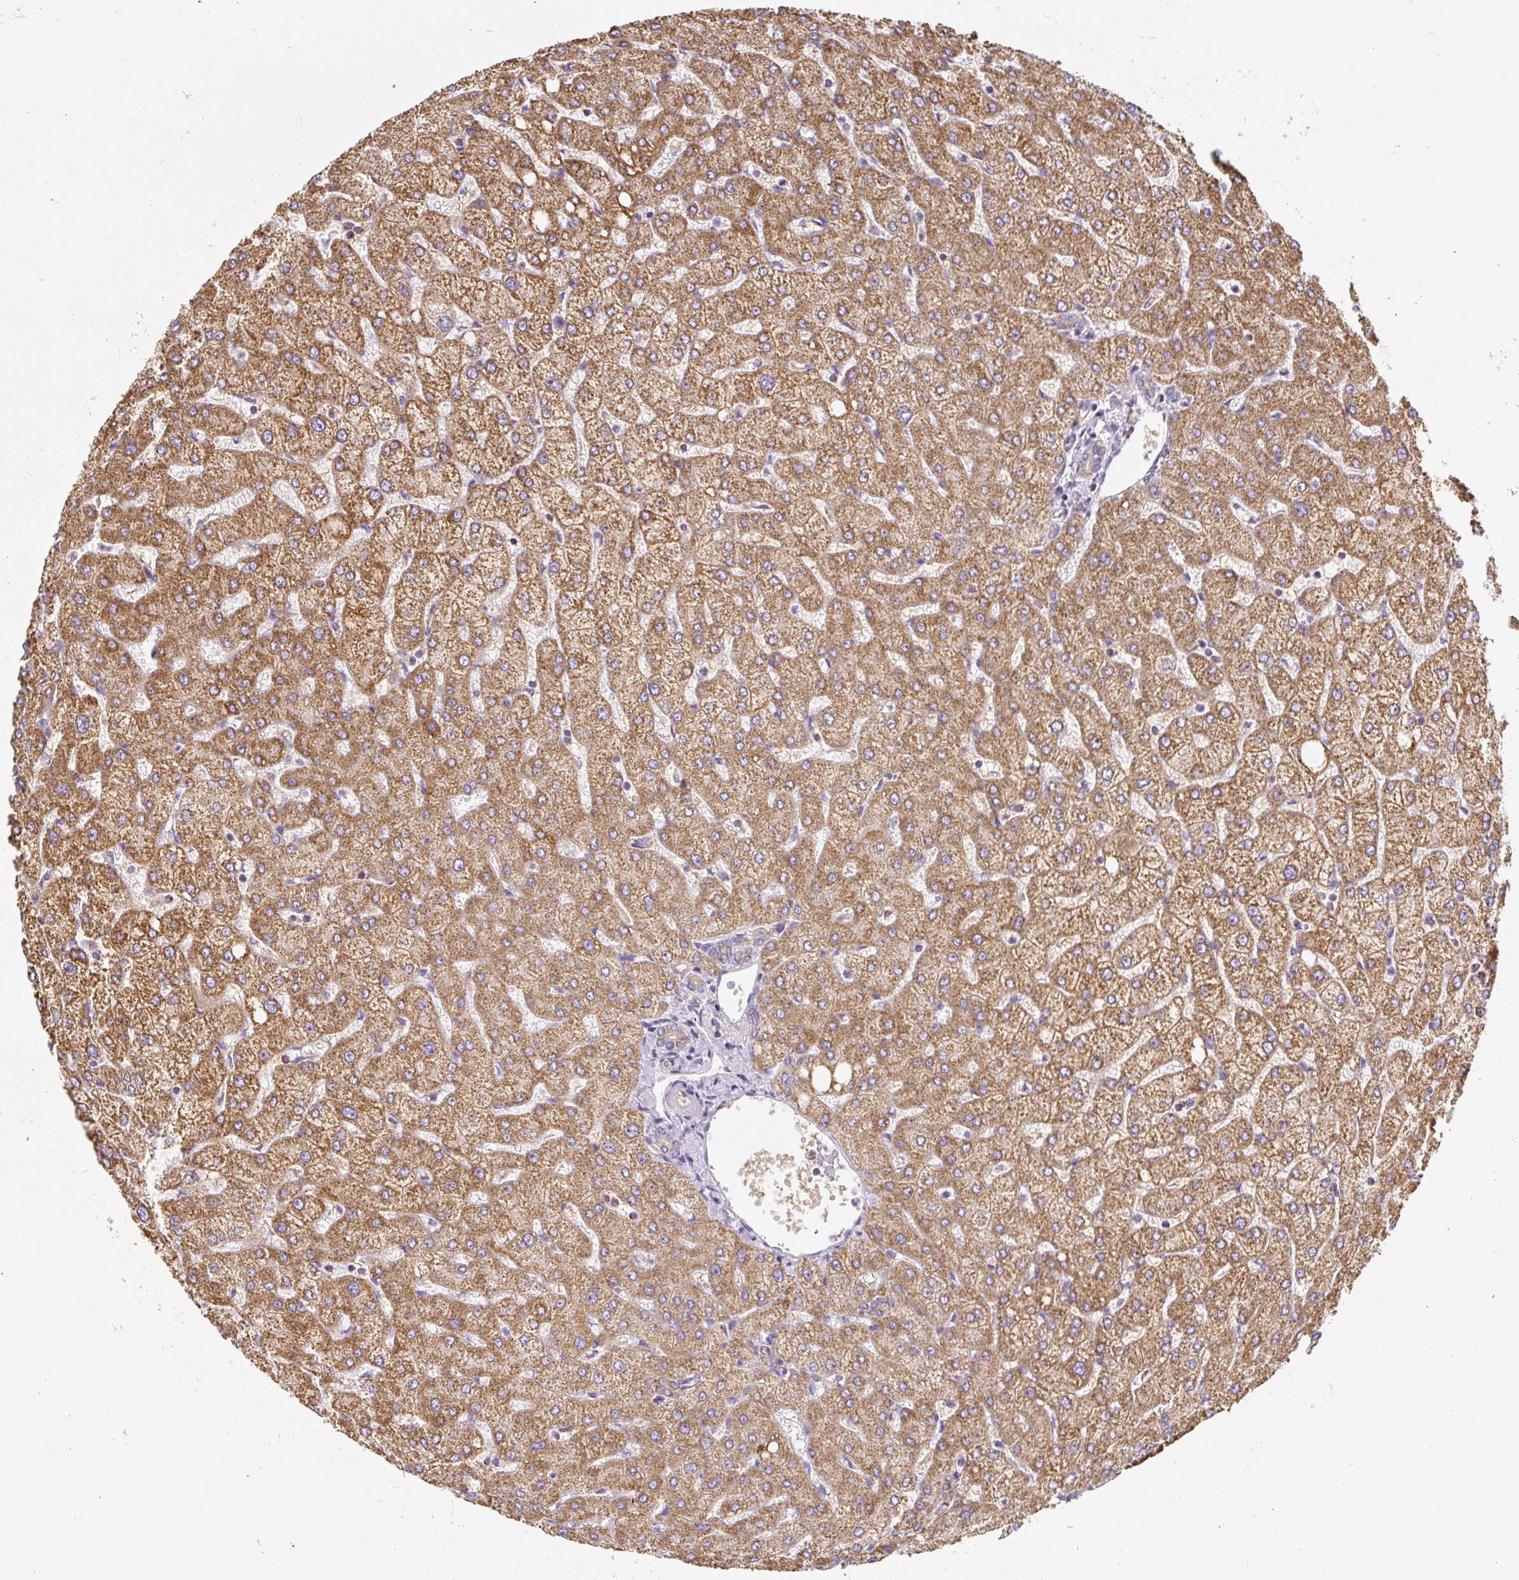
{"staining": {"intensity": "moderate", "quantity": ">75%", "location": "cytoplasmic/membranous"}, "tissue": "liver", "cell_type": "Cholangiocytes", "image_type": "normal", "snomed": [{"axis": "morphology", "description": "Normal tissue, NOS"}, {"axis": "topography", "description": "Liver"}], "caption": "High-magnification brightfield microscopy of unremarkable liver stained with DAB (brown) and counterstained with hematoxylin (blue). cholangiocytes exhibit moderate cytoplasmic/membranous positivity is identified in approximately>75% of cells.", "gene": "MT", "patient": {"sex": "female", "age": 54}}